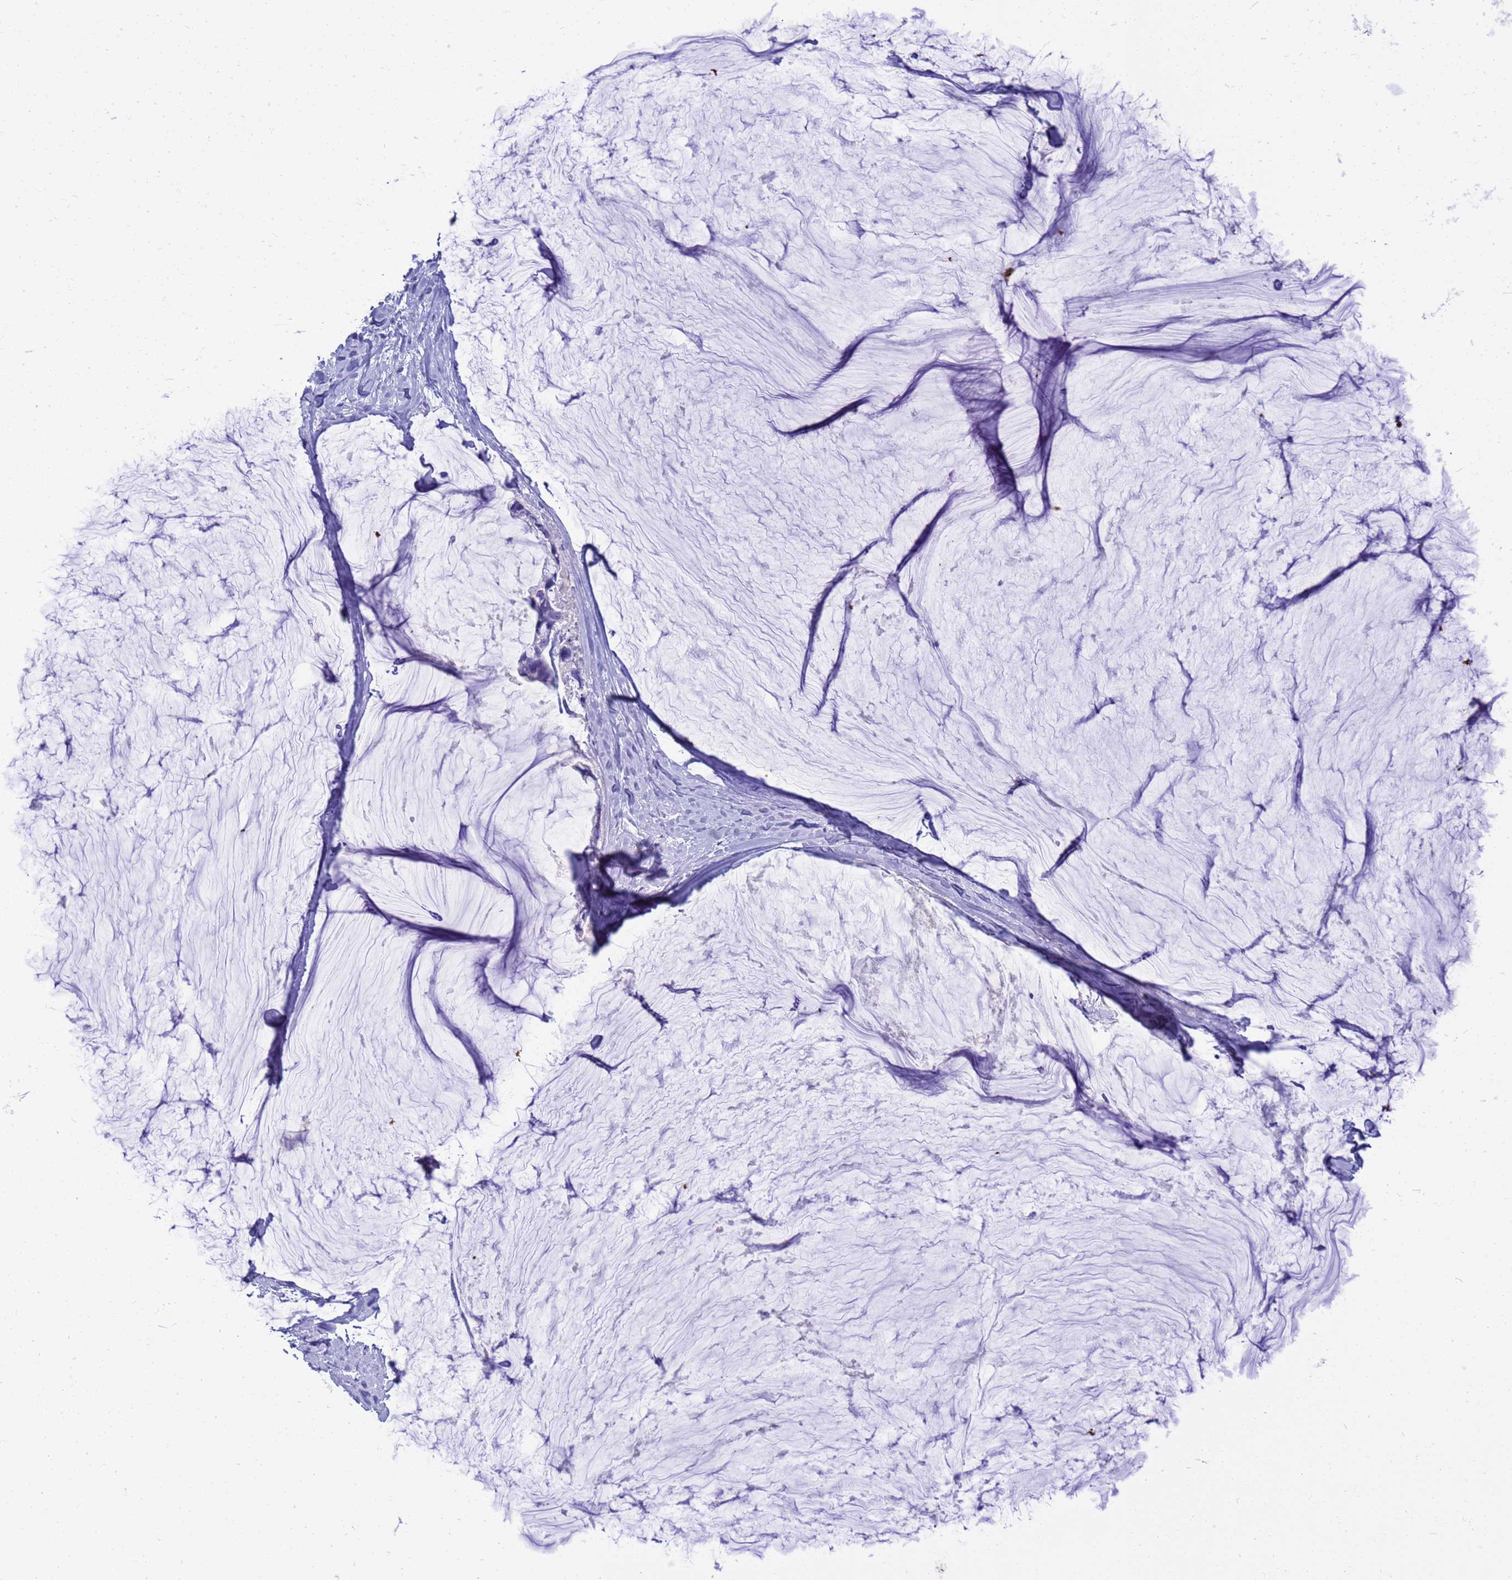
{"staining": {"intensity": "negative", "quantity": "none", "location": "none"}, "tissue": "ovarian cancer", "cell_type": "Tumor cells", "image_type": "cancer", "snomed": [{"axis": "morphology", "description": "Cystadenocarcinoma, mucinous, NOS"}, {"axis": "topography", "description": "Ovary"}], "caption": "DAB immunohistochemical staining of human ovarian cancer displays no significant positivity in tumor cells.", "gene": "SYCN", "patient": {"sex": "female", "age": 39}}